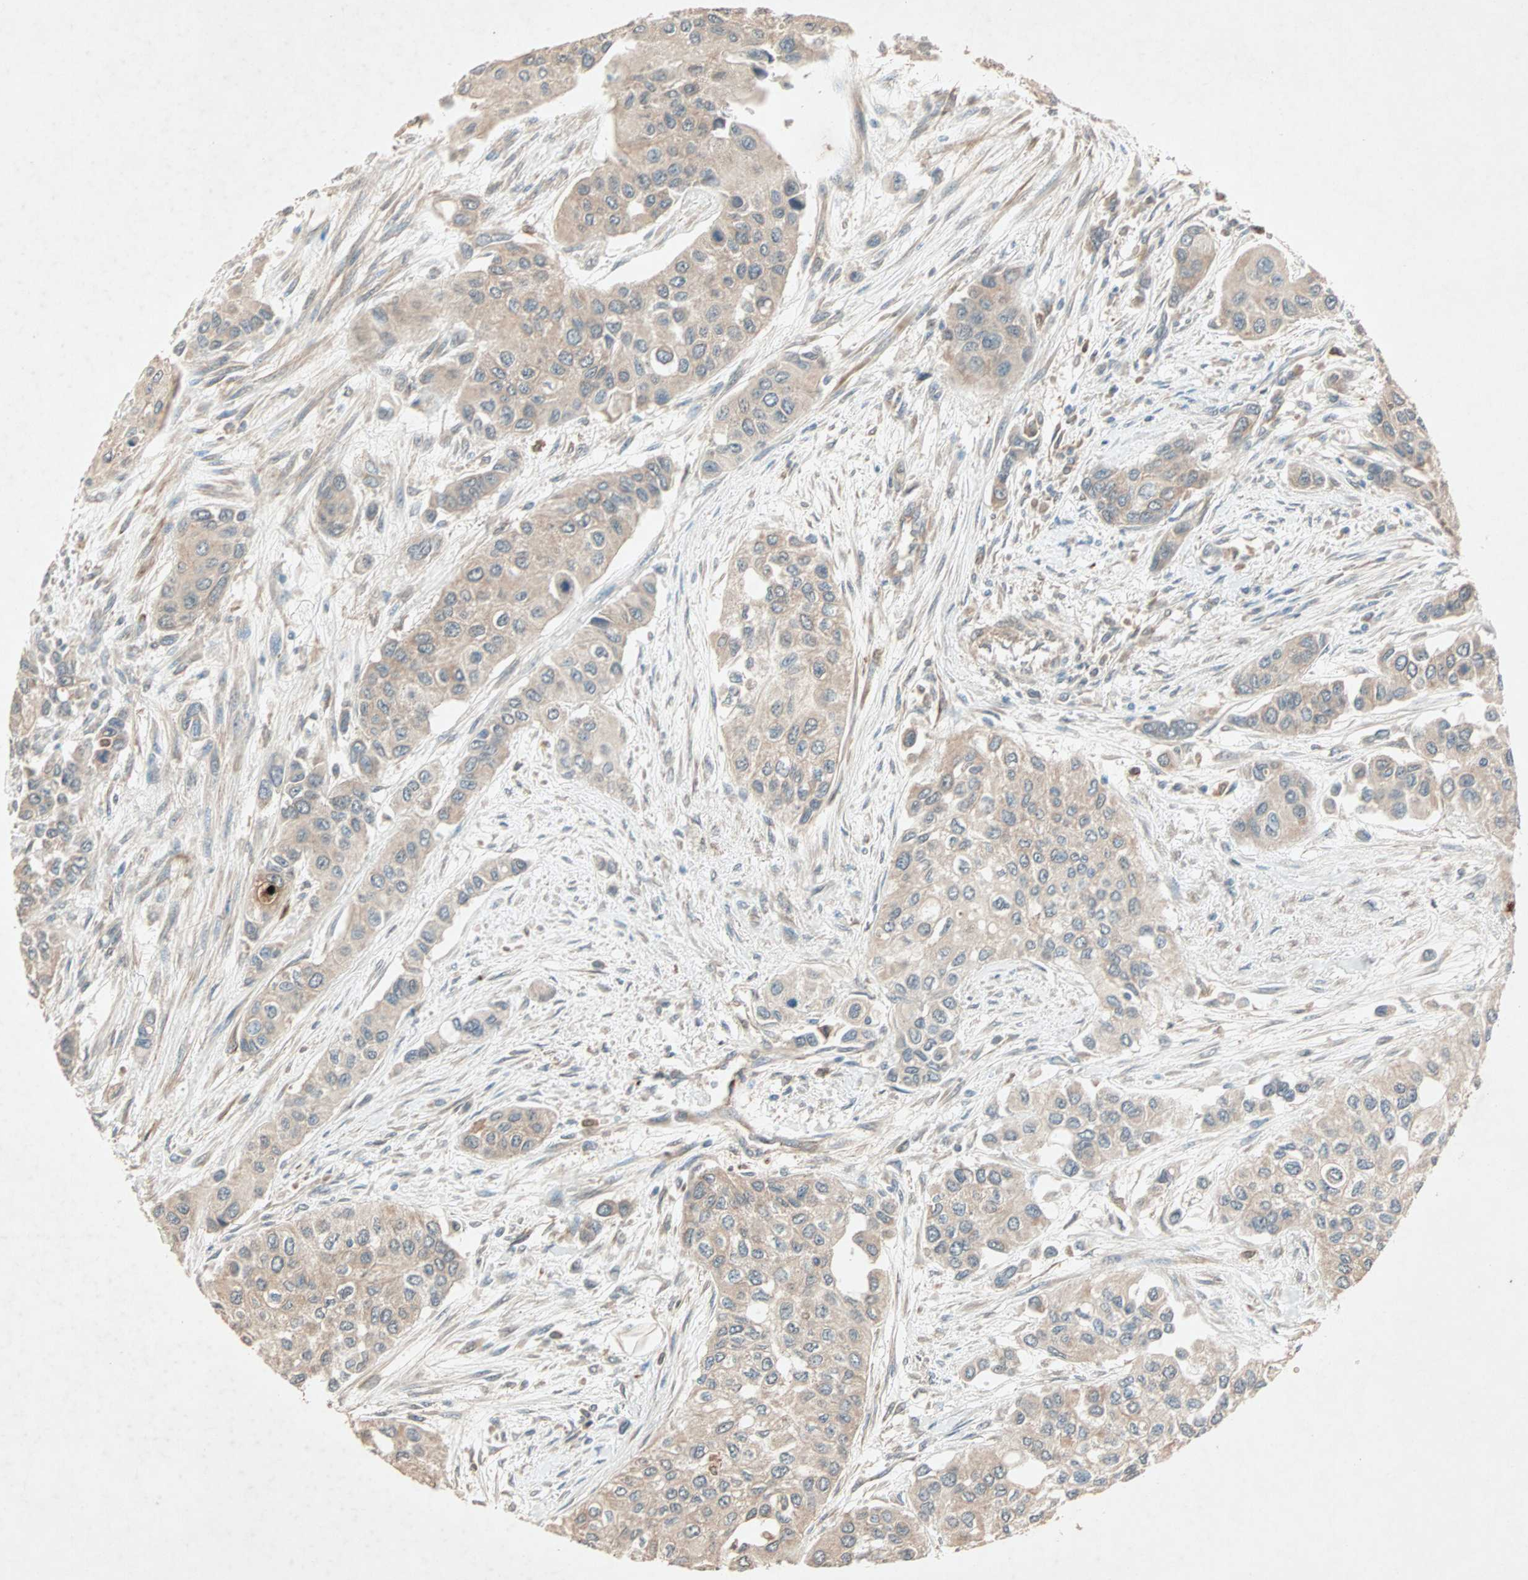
{"staining": {"intensity": "weak", "quantity": ">75%", "location": "cytoplasmic/membranous"}, "tissue": "urothelial cancer", "cell_type": "Tumor cells", "image_type": "cancer", "snomed": [{"axis": "morphology", "description": "Urothelial carcinoma, High grade"}, {"axis": "topography", "description": "Urinary bladder"}], "caption": "The micrograph displays immunohistochemical staining of high-grade urothelial carcinoma. There is weak cytoplasmic/membranous staining is seen in approximately >75% of tumor cells.", "gene": "SDSL", "patient": {"sex": "female", "age": 56}}